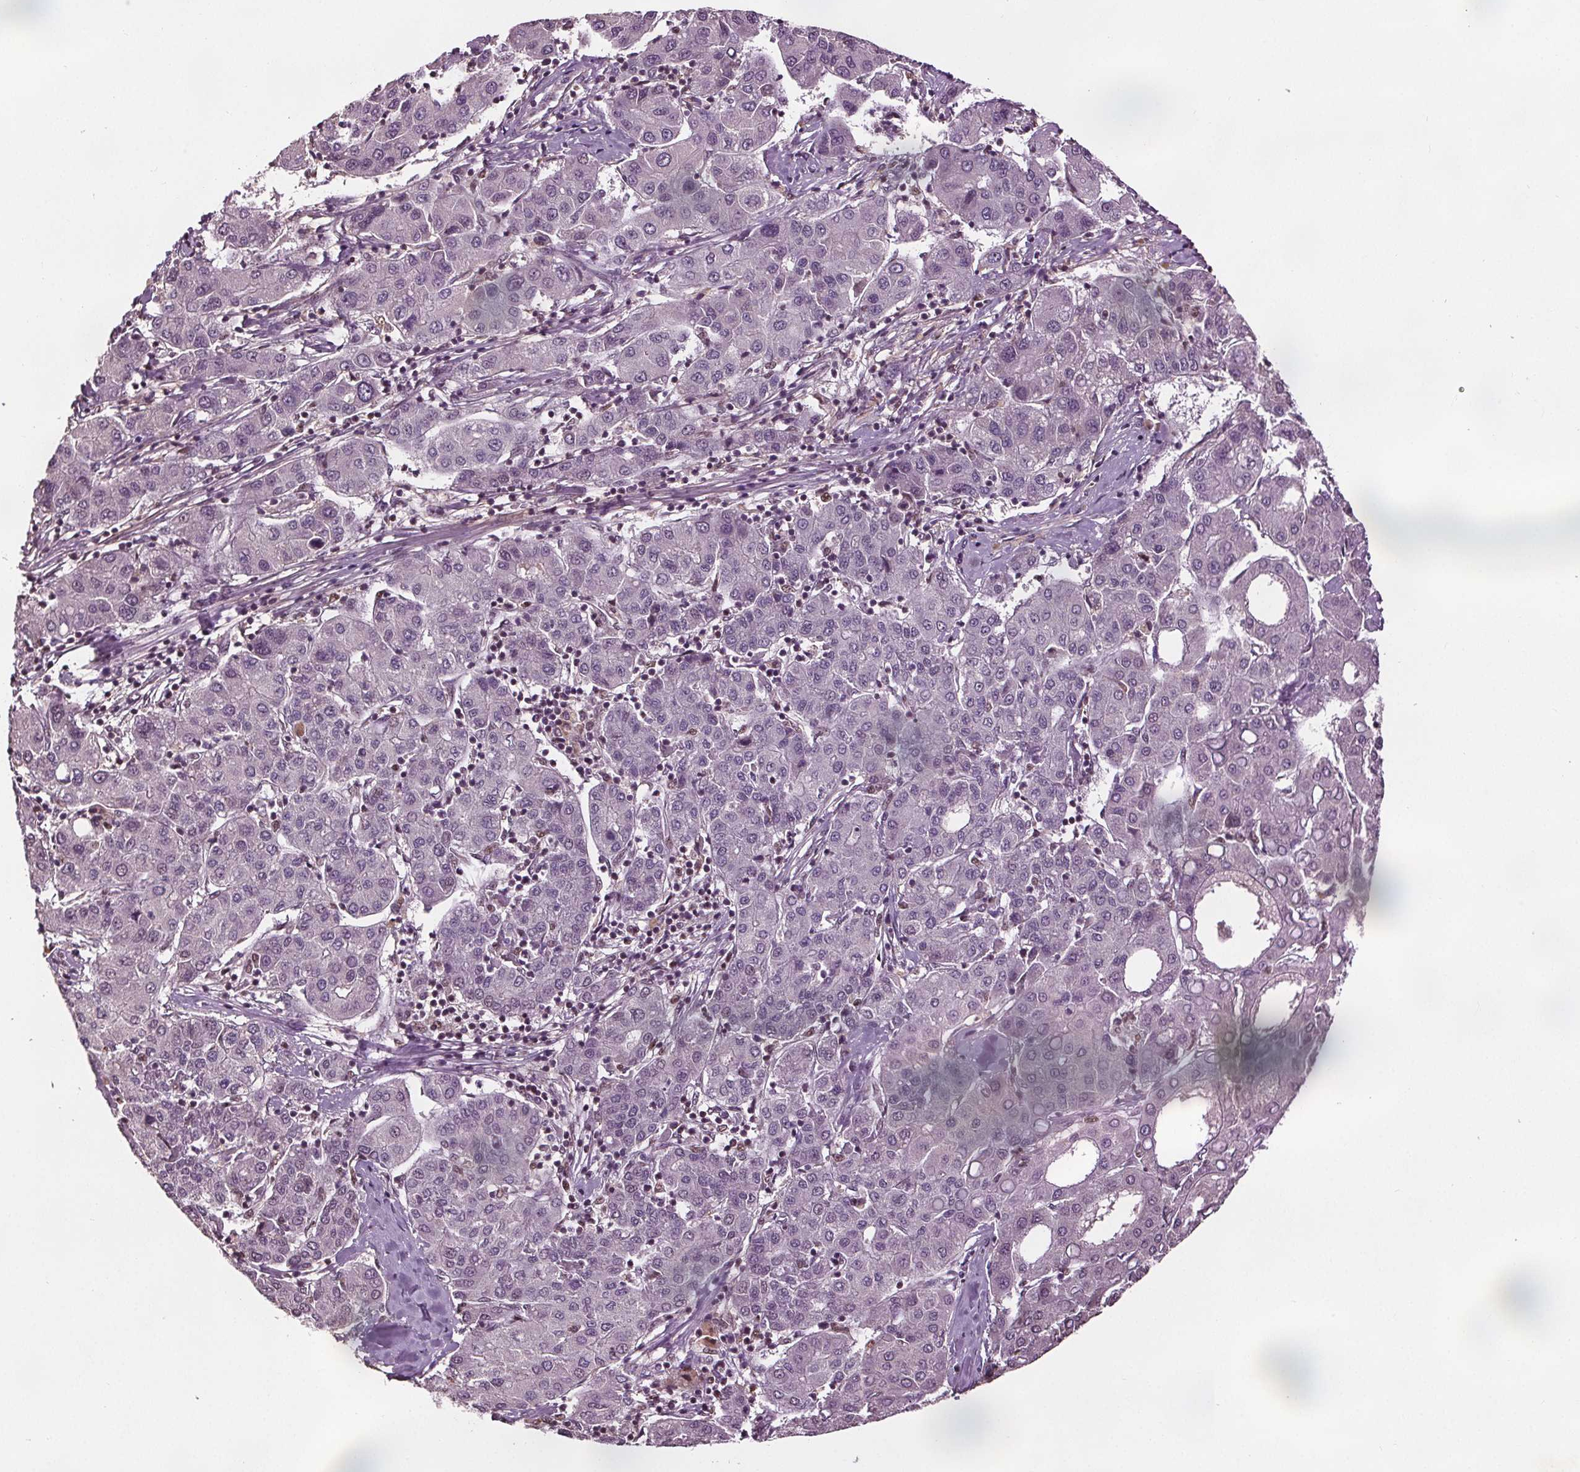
{"staining": {"intensity": "negative", "quantity": "none", "location": "none"}, "tissue": "liver cancer", "cell_type": "Tumor cells", "image_type": "cancer", "snomed": [{"axis": "morphology", "description": "Carcinoma, Hepatocellular, NOS"}, {"axis": "topography", "description": "Liver"}], "caption": "Immunohistochemical staining of human liver hepatocellular carcinoma displays no significant staining in tumor cells. (Immunohistochemistry, brightfield microscopy, high magnification).", "gene": "DDX11", "patient": {"sex": "male", "age": 65}}